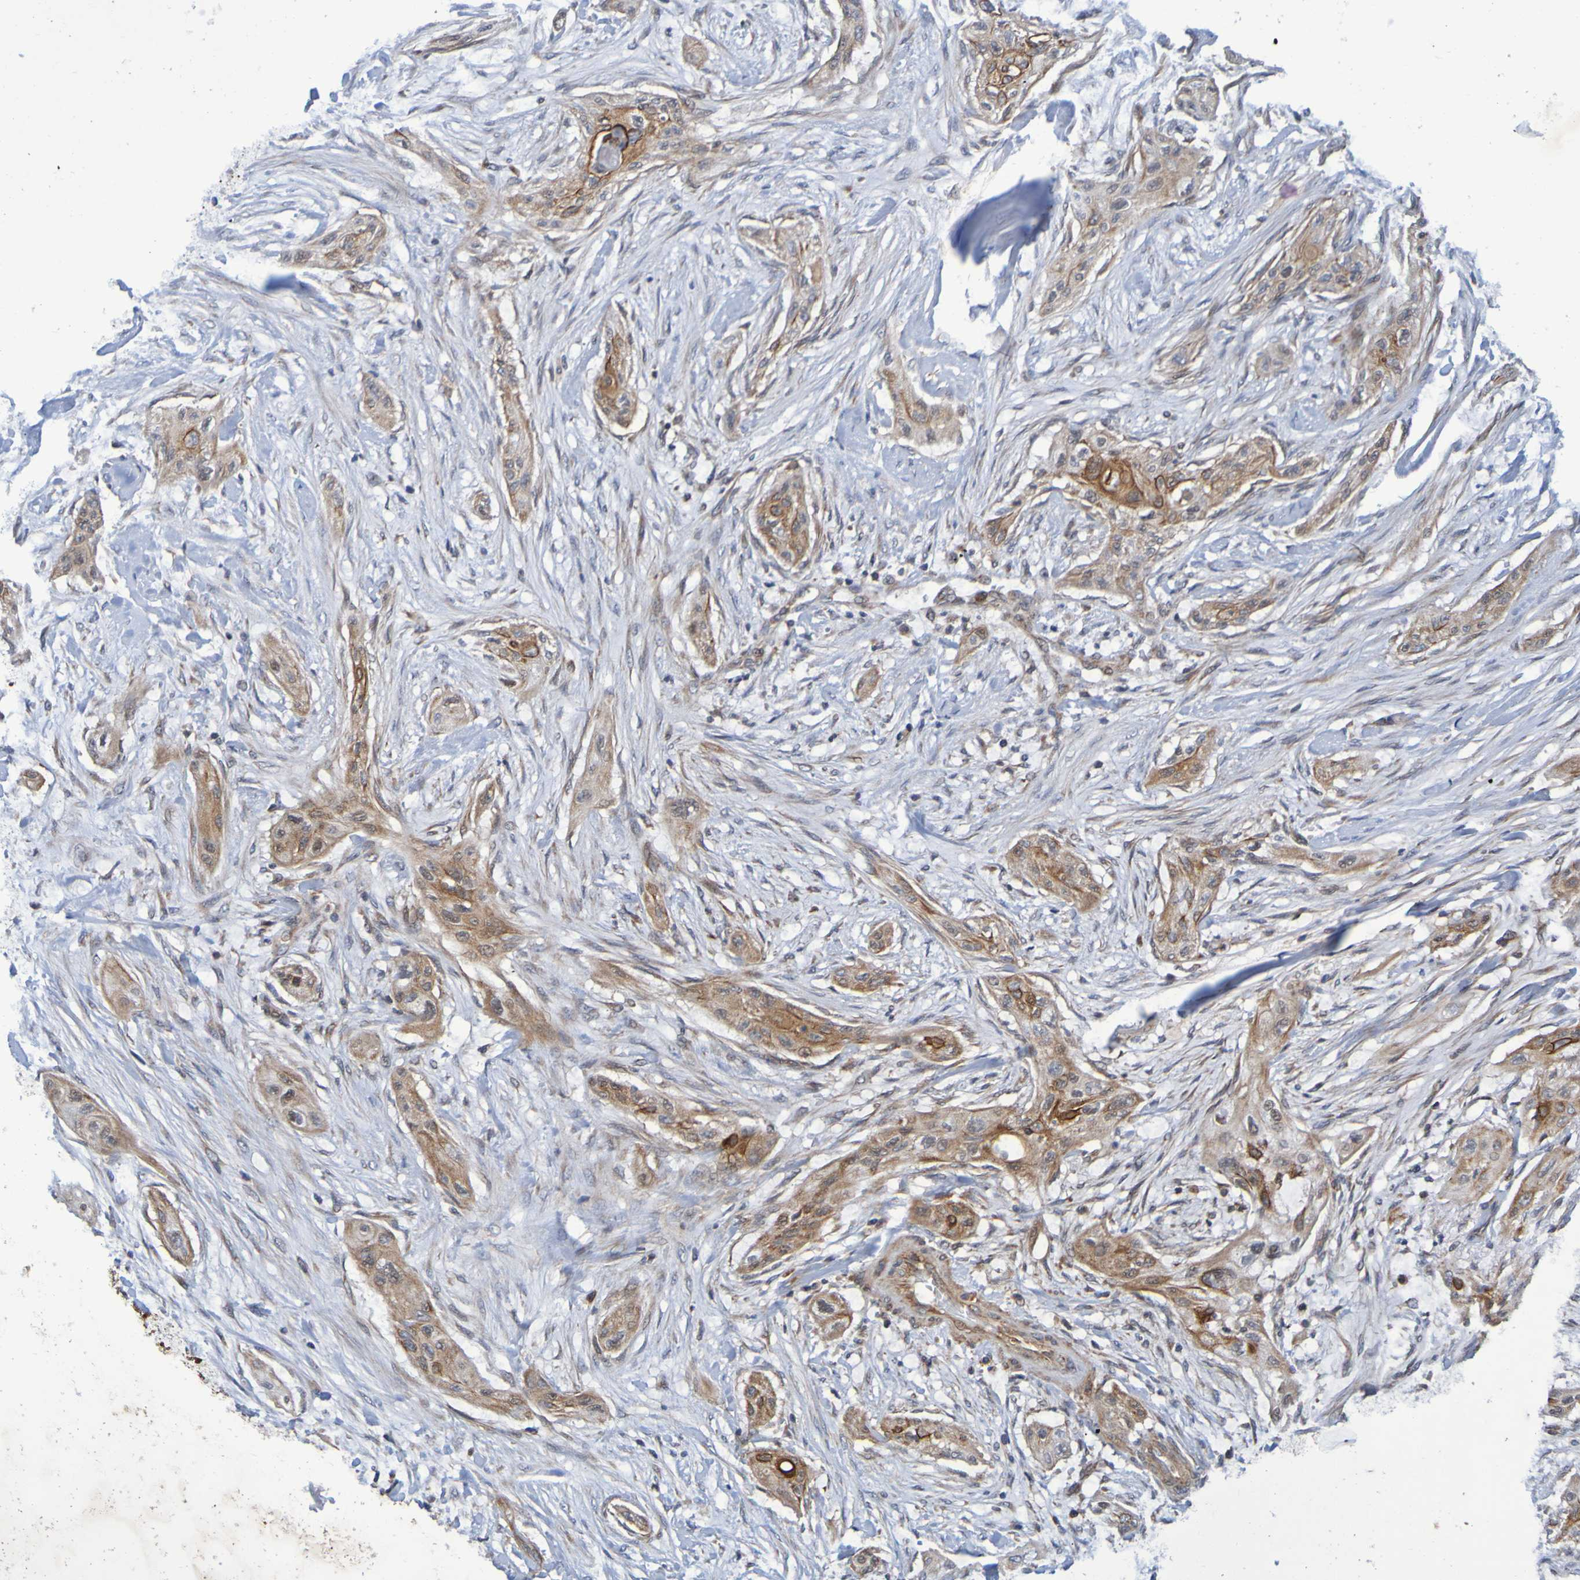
{"staining": {"intensity": "moderate", "quantity": ">75%", "location": "cytoplasmic/membranous"}, "tissue": "lung cancer", "cell_type": "Tumor cells", "image_type": "cancer", "snomed": [{"axis": "morphology", "description": "Squamous cell carcinoma, NOS"}, {"axis": "topography", "description": "Lung"}], "caption": "Moderate cytoplasmic/membranous staining is appreciated in about >75% of tumor cells in squamous cell carcinoma (lung).", "gene": "CCDC51", "patient": {"sex": "female", "age": 47}}